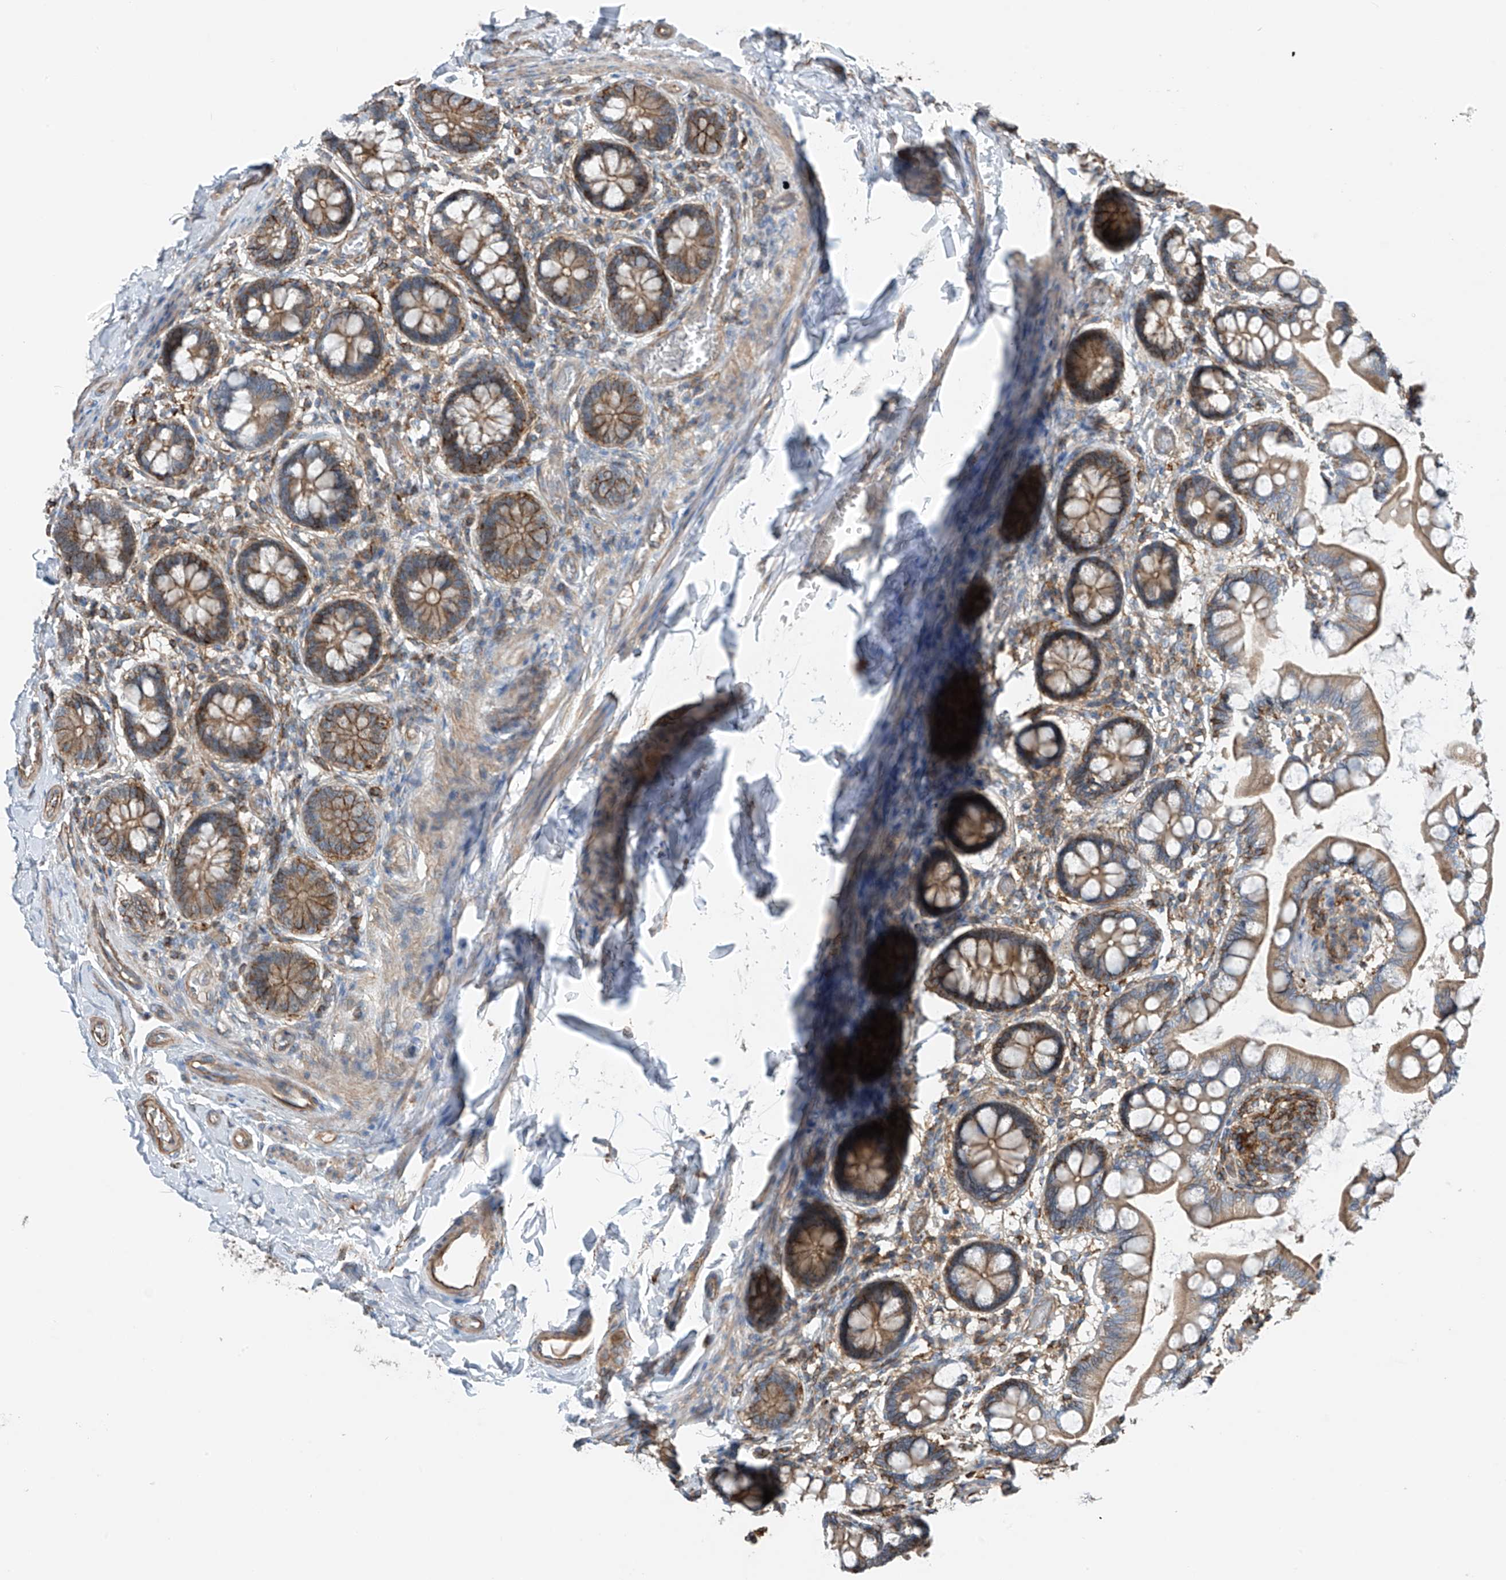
{"staining": {"intensity": "moderate", "quantity": ">75%", "location": "cytoplasmic/membranous"}, "tissue": "small intestine", "cell_type": "Glandular cells", "image_type": "normal", "snomed": [{"axis": "morphology", "description": "Normal tissue, NOS"}, {"axis": "topography", "description": "Small intestine"}], "caption": "Immunohistochemistry of benign small intestine reveals medium levels of moderate cytoplasmic/membranous expression in approximately >75% of glandular cells.", "gene": "SLC1A5", "patient": {"sex": "male", "age": 52}}